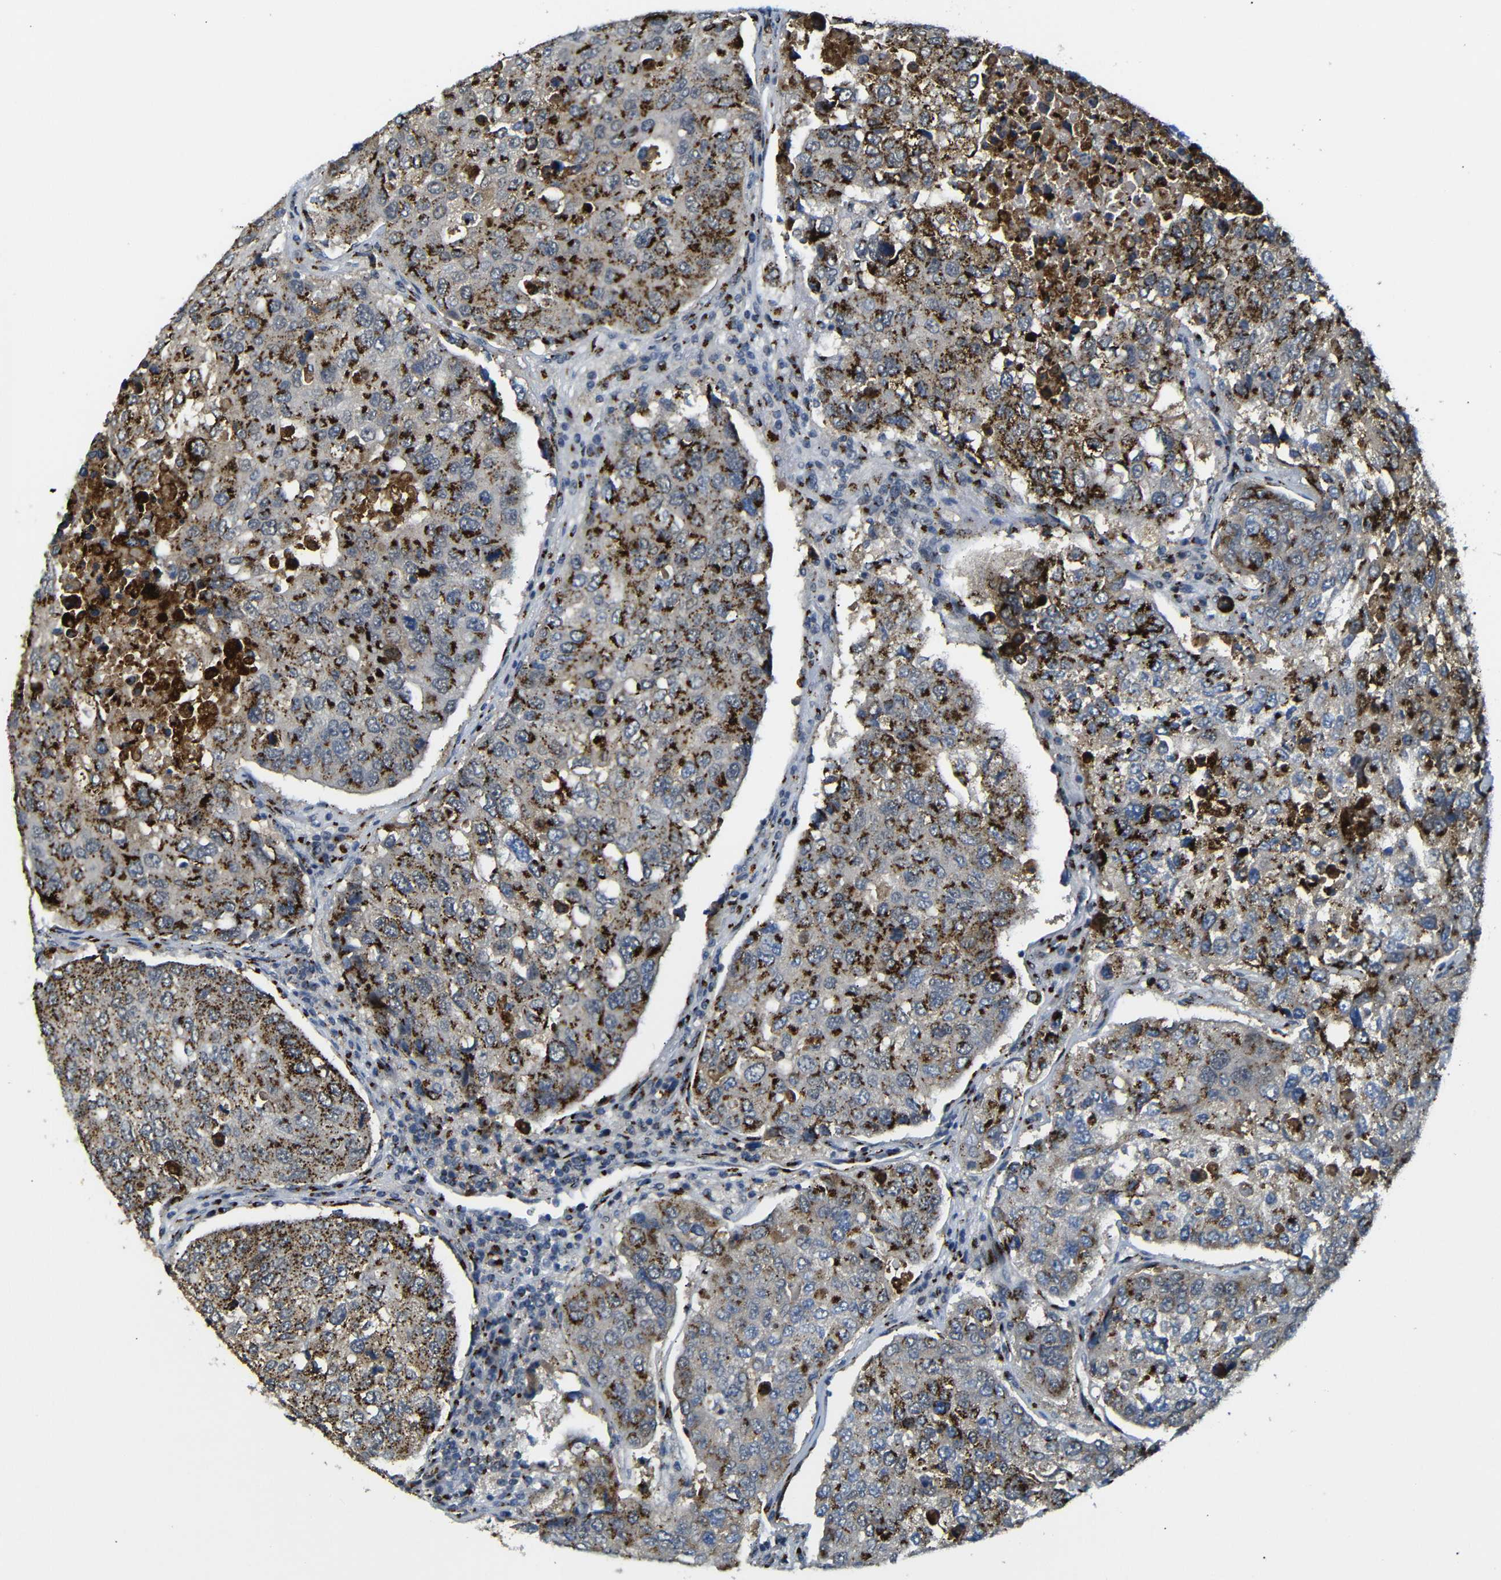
{"staining": {"intensity": "strong", "quantity": ">75%", "location": "cytoplasmic/membranous"}, "tissue": "urothelial cancer", "cell_type": "Tumor cells", "image_type": "cancer", "snomed": [{"axis": "morphology", "description": "Urothelial carcinoma, High grade"}, {"axis": "topography", "description": "Lymph node"}, {"axis": "topography", "description": "Urinary bladder"}], "caption": "Protein staining displays strong cytoplasmic/membranous staining in about >75% of tumor cells in urothelial carcinoma (high-grade). The protein is stained brown, and the nuclei are stained in blue (DAB (3,3'-diaminobenzidine) IHC with brightfield microscopy, high magnification).", "gene": "TGOLN2", "patient": {"sex": "male", "age": 51}}